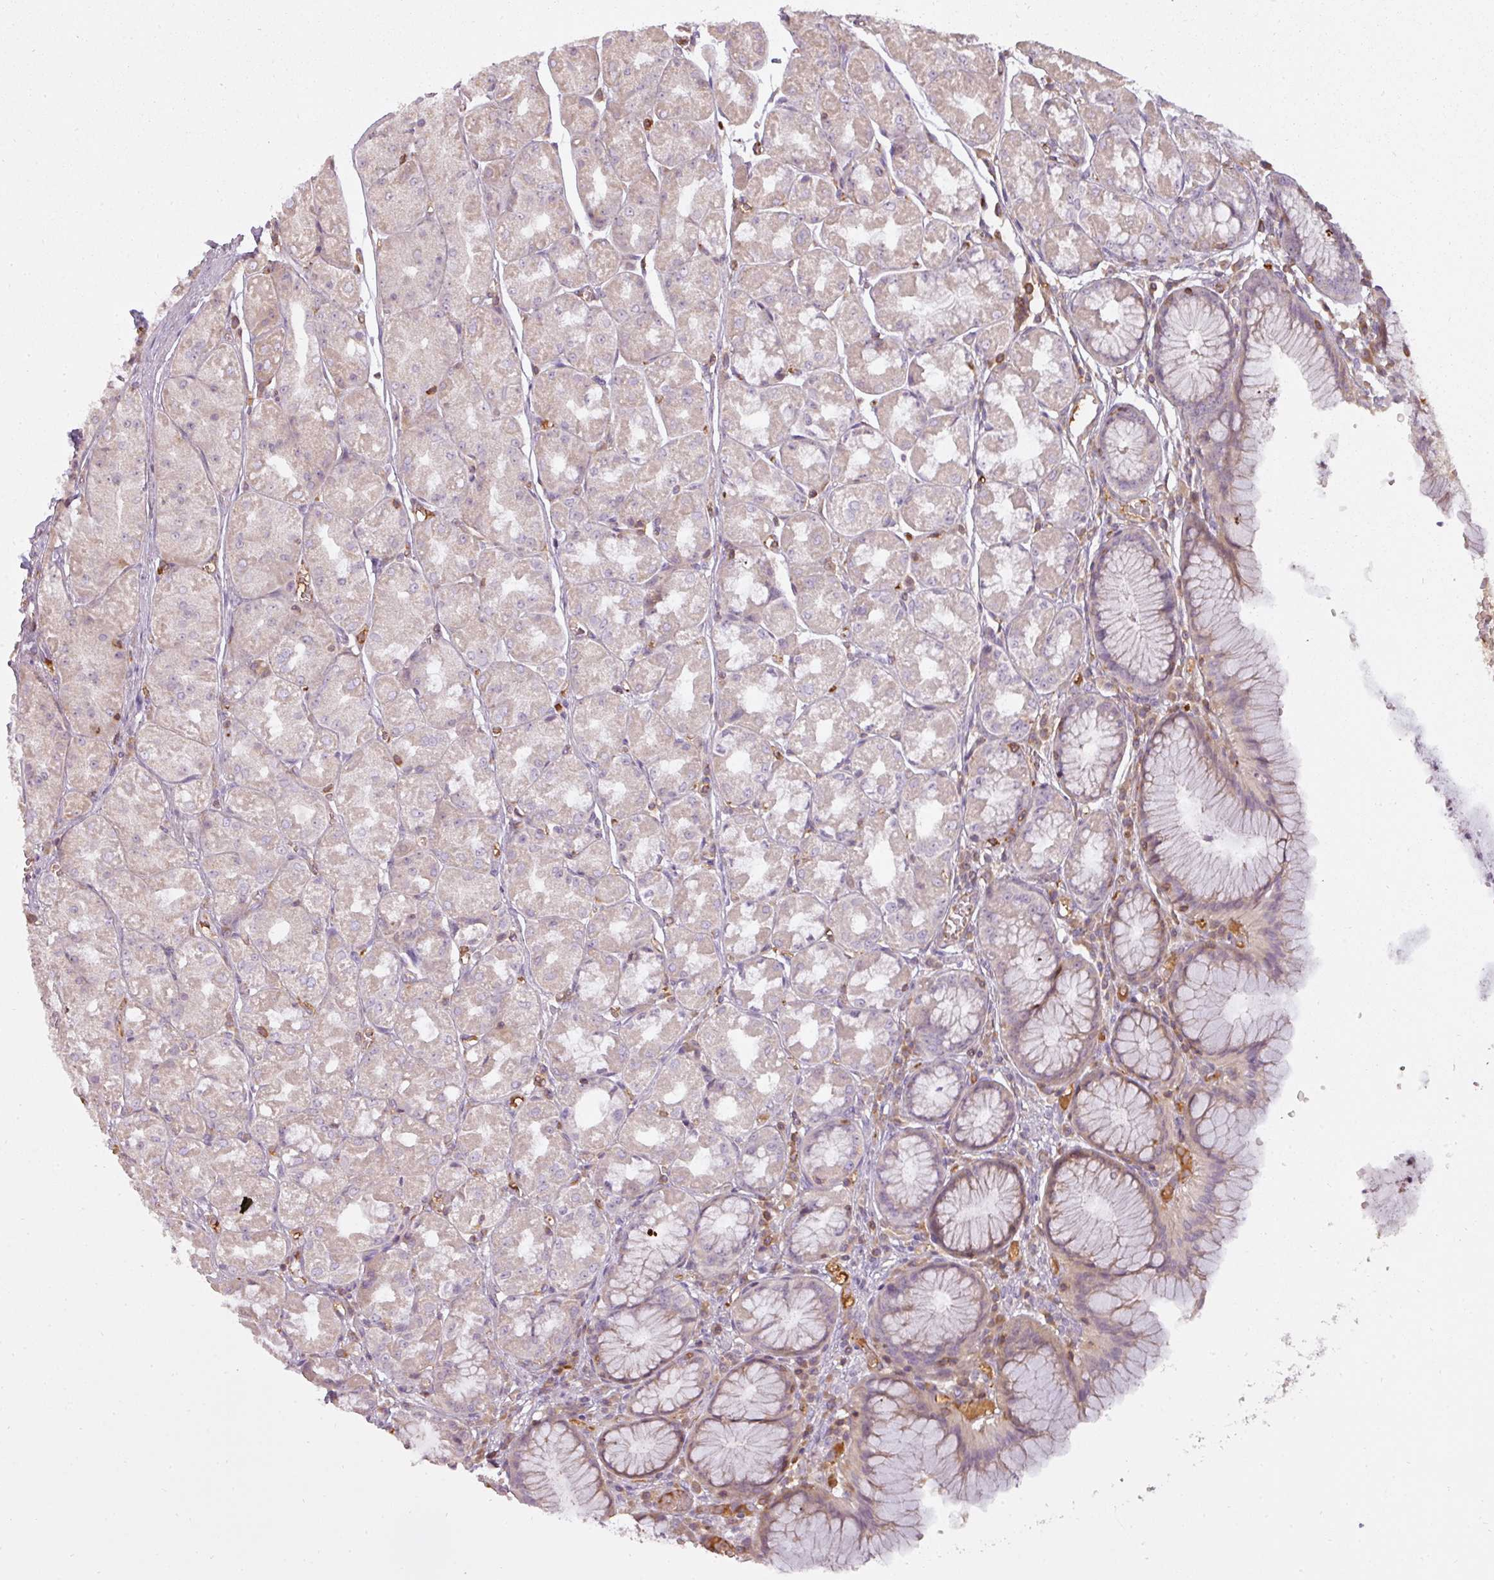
{"staining": {"intensity": "weak", "quantity": "25%-75%", "location": "cytoplasmic/membranous"}, "tissue": "stomach", "cell_type": "Glandular cells", "image_type": "normal", "snomed": [{"axis": "morphology", "description": "Normal tissue, NOS"}, {"axis": "topography", "description": "Stomach"}], "caption": "DAB immunohistochemical staining of normal human stomach demonstrates weak cytoplasmic/membranous protein staining in about 25%-75% of glandular cells. The staining was performed using DAB (3,3'-diaminobenzidine) to visualize the protein expression in brown, while the nuclei were stained in blue with hematoxylin (Magnification: 20x).", "gene": "STK4", "patient": {"sex": "male", "age": 55}}